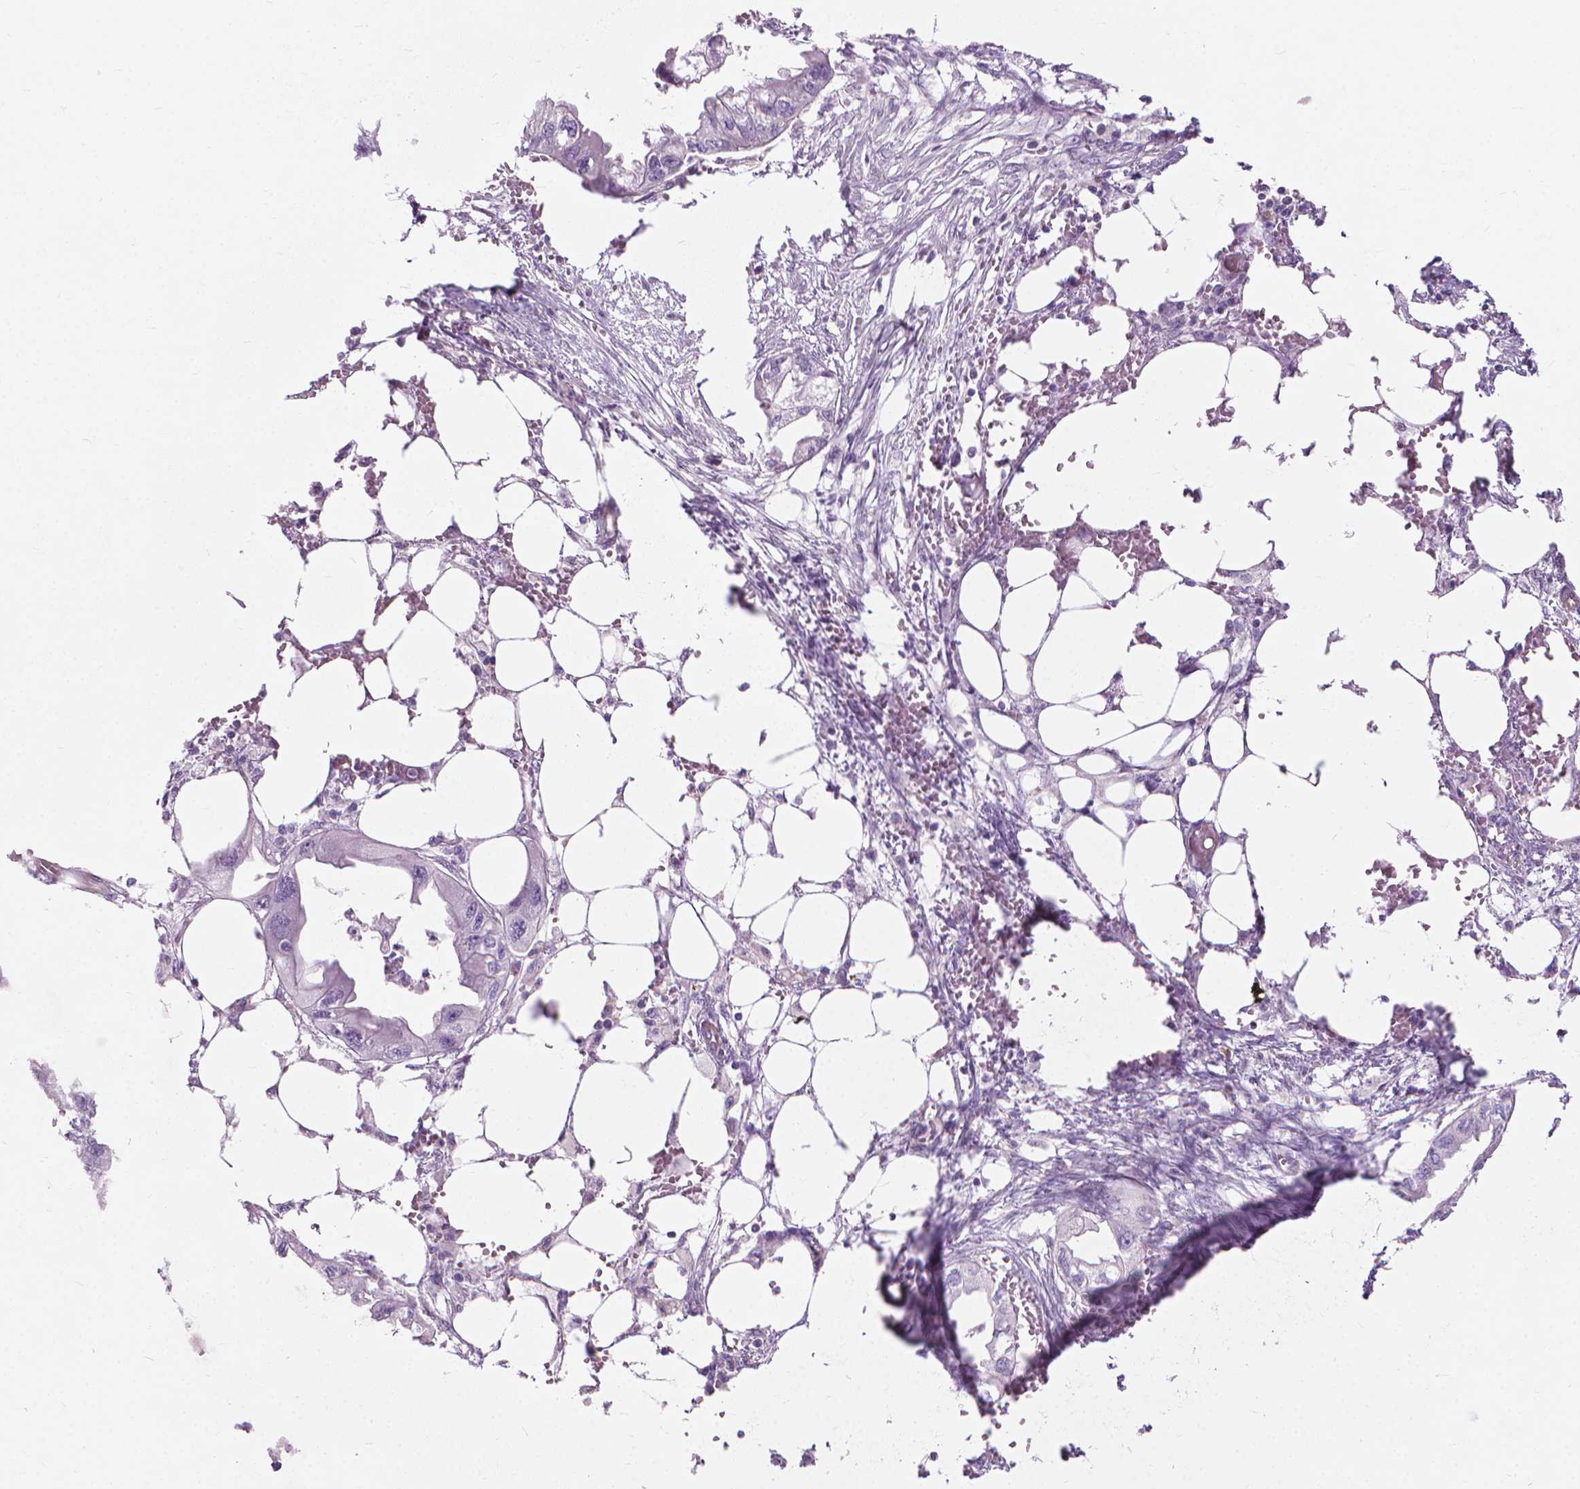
{"staining": {"intensity": "negative", "quantity": "none", "location": "none"}, "tissue": "endometrial cancer", "cell_type": "Tumor cells", "image_type": "cancer", "snomed": [{"axis": "morphology", "description": "Adenocarcinoma, NOS"}, {"axis": "morphology", "description": "Adenocarcinoma, metastatic, NOS"}, {"axis": "topography", "description": "Adipose tissue"}, {"axis": "topography", "description": "Endometrium"}], "caption": "The histopathology image reveals no significant expression in tumor cells of endometrial cancer. (Brightfield microscopy of DAB (3,3'-diaminobenzidine) IHC at high magnification).", "gene": "KRT73", "patient": {"sex": "female", "age": 67}}